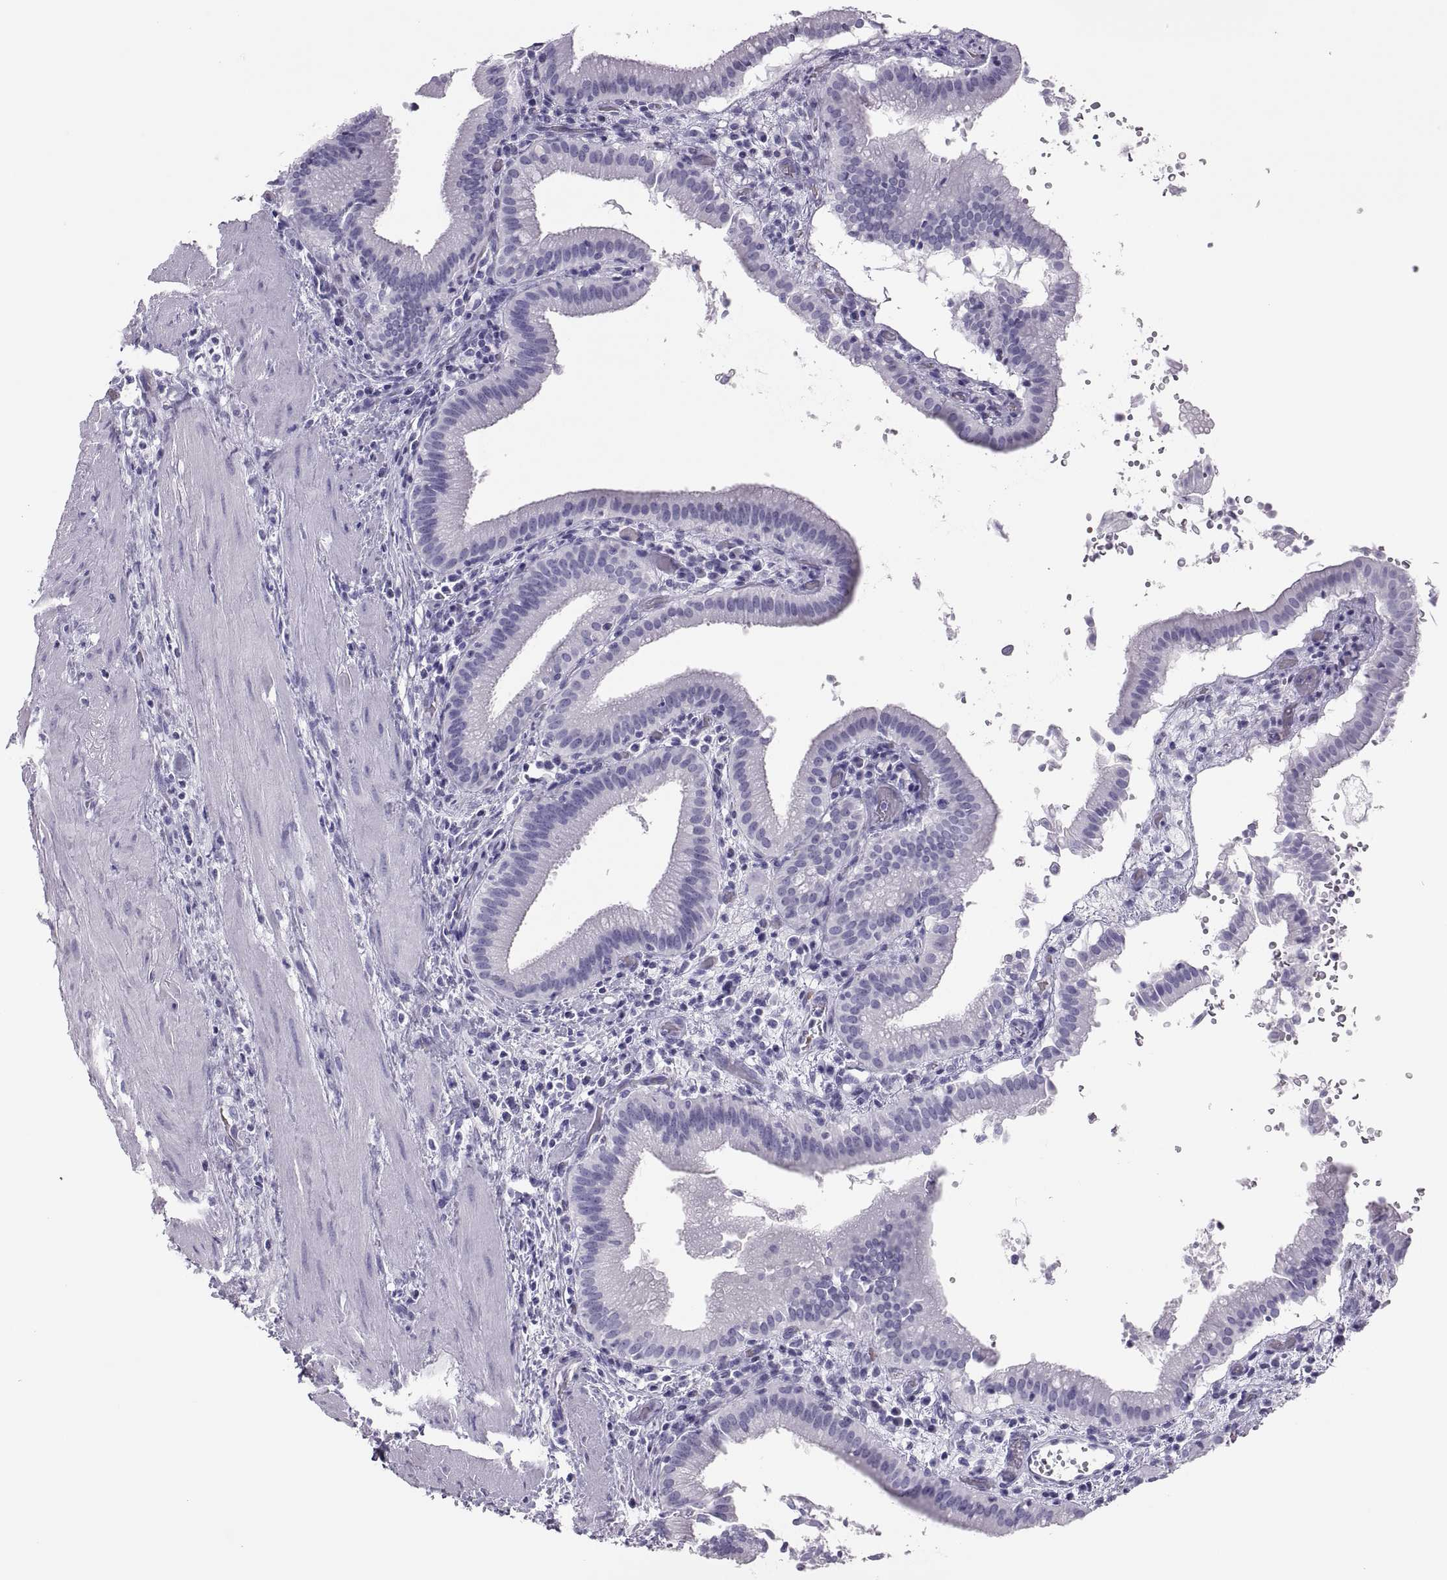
{"staining": {"intensity": "negative", "quantity": "none", "location": "none"}, "tissue": "gallbladder", "cell_type": "Glandular cells", "image_type": "normal", "snomed": [{"axis": "morphology", "description": "Normal tissue, NOS"}, {"axis": "topography", "description": "Gallbladder"}], "caption": "The immunohistochemistry (IHC) image has no significant staining in glandular cells of gallbladder. The staining is performed using DAB brown chromogen with nuclei counter-stained in using hematoxylin.", "gene": "SEMG1", "patient": {"sex": "male", "age": 42}}